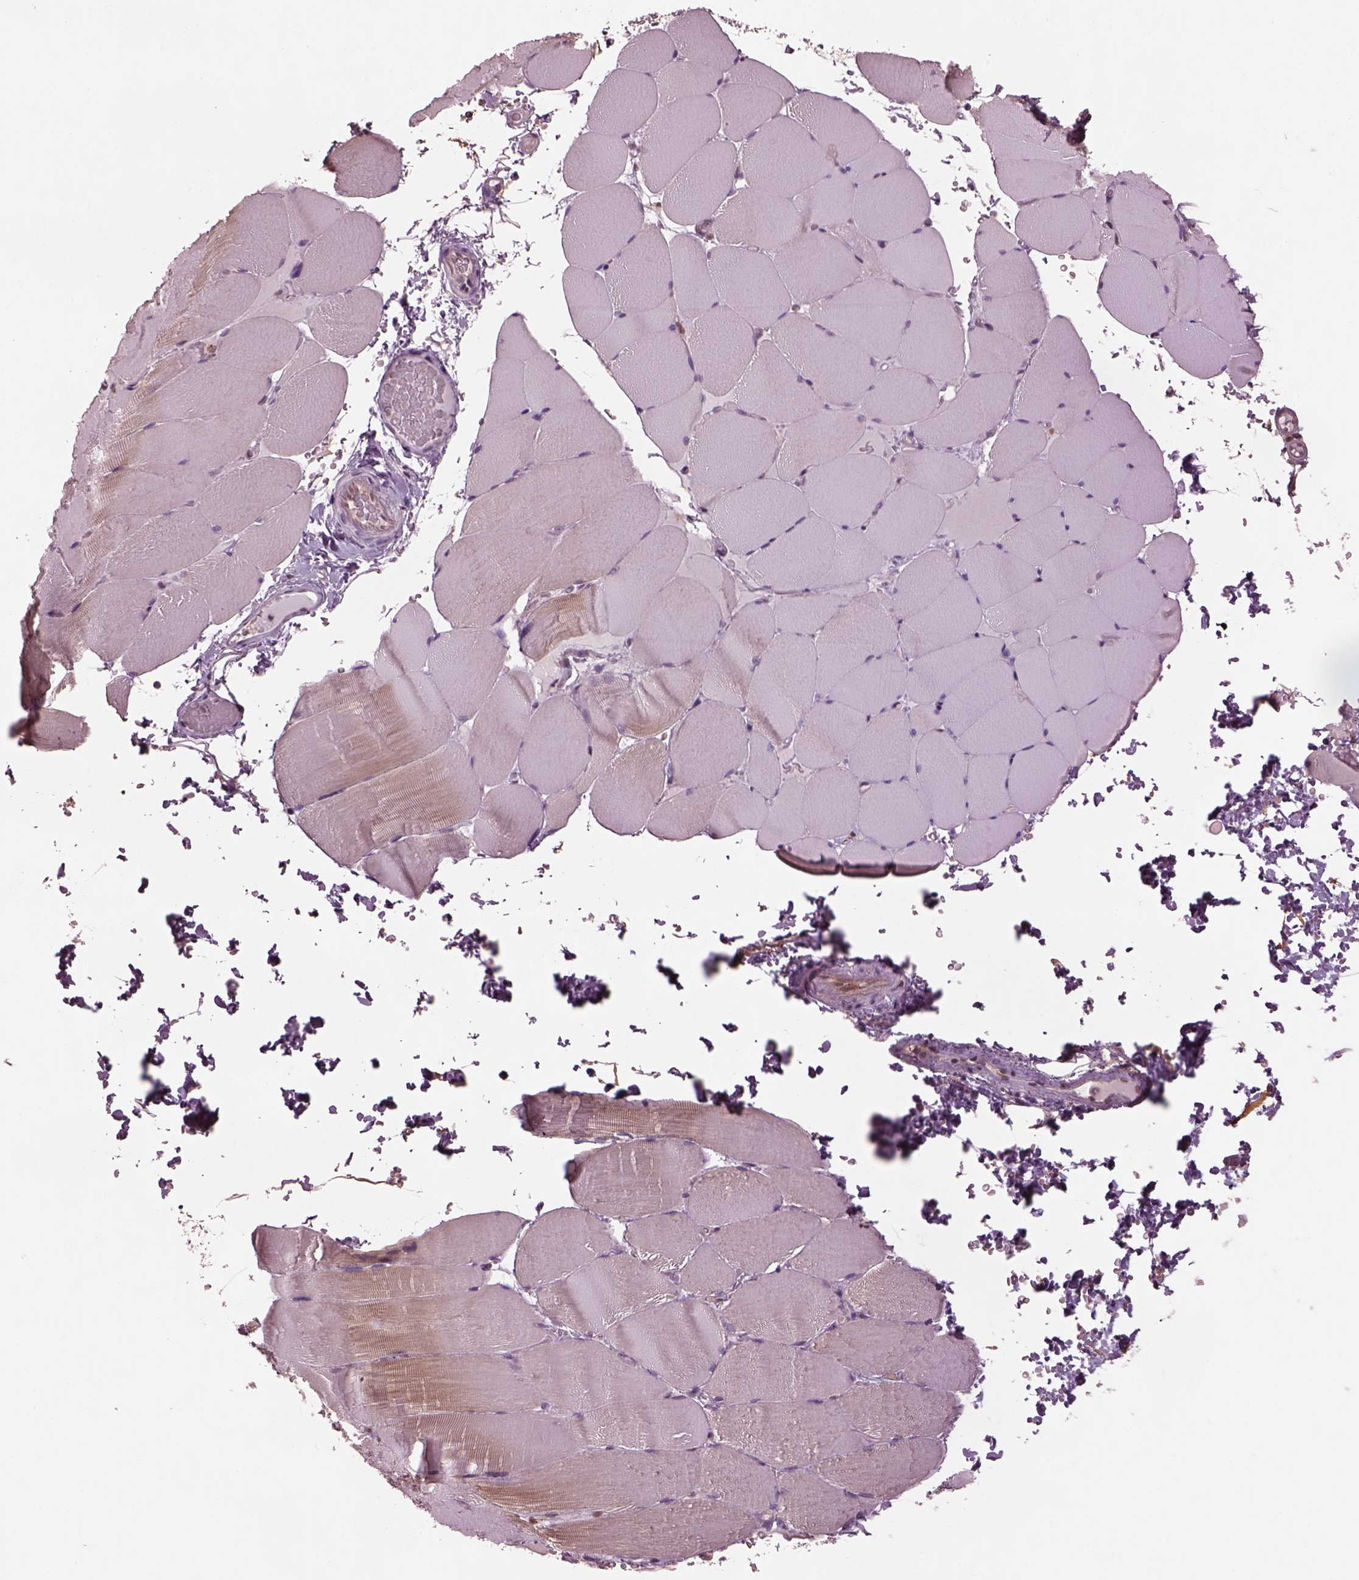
{"staining": {"intensity": "negative", "quantity": "none", "location": "none"}, "tissue": "skeletal muscle", "cell_type": "Myocytes", "image_type": "normal", "snomed": [{"axis": "morphology", "description": "Normal tissue, NOS"}, {"axis": "topography", "description": "Skeletal muscle"}], "caption": "Myocytes show no significant protein staining in unremarkable skeletal muscle. The staining is performed using DAB (3,3'-diaminobenzidine) brown chromogen with nuclei counter-stained in using hematoxylin.", "gene": "SRI", "patient": {"sex": "female", "age": 37}}